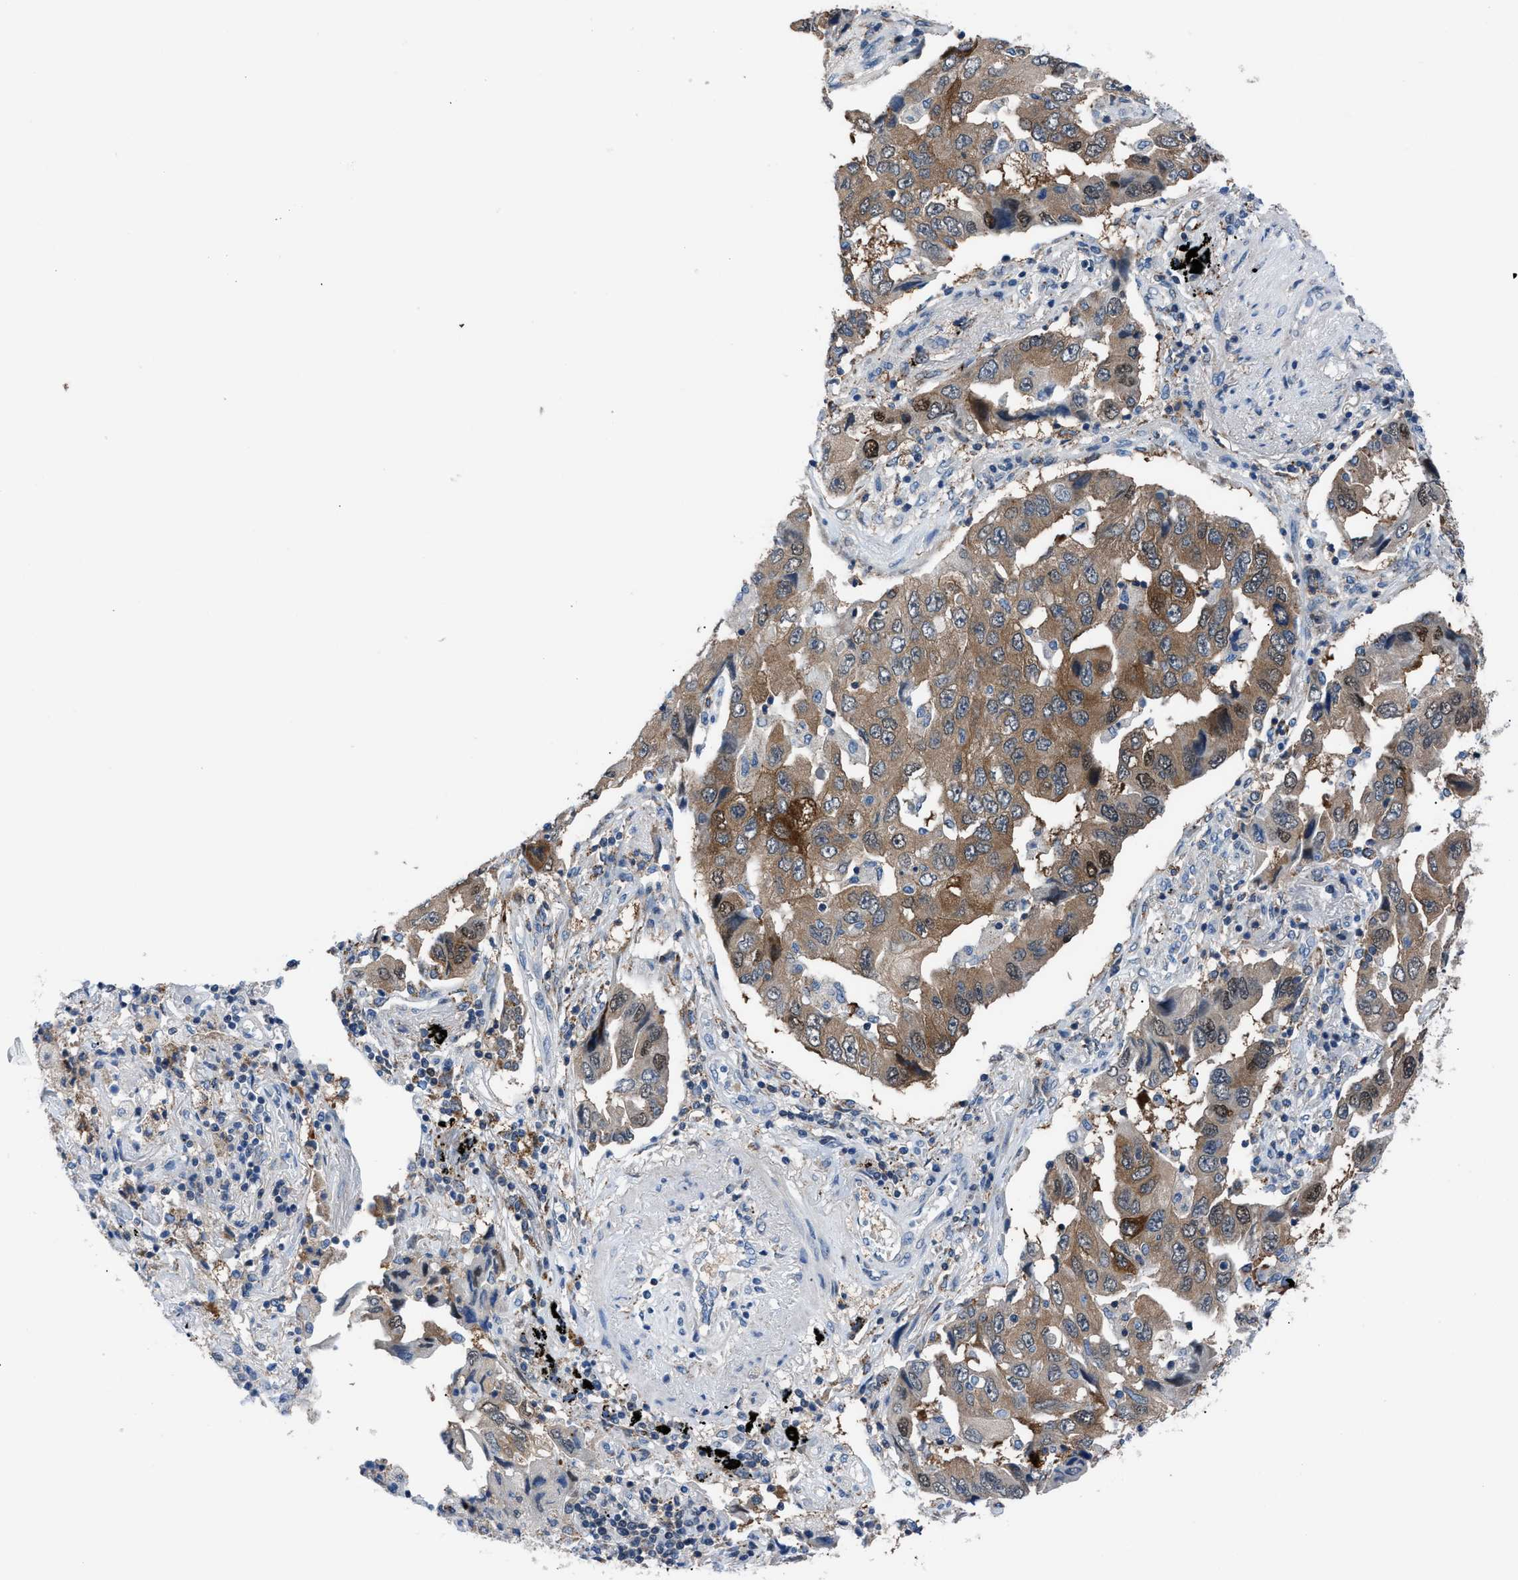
{"staining": {"intensity": "moderate", "quantity": ">75%", "location": "cytoplasmic/membranous,nuclear"}, "tissue": "lung cancer", "cell_type": "Tumor cells", "image_type": "cancer", "snomed": [{"axis": "morphology", "description": "Adenocarcinoma, NOS"}, {"axis": "topography", "description": "Lung"}], "caption": "This image reveals IHC staining of human adenocarcinoma (lung), with medium moderate cytoplasmic/membranous and nuclear staining in about >75% of tumor cells.", "gene": "TMEM45B", "patient": {"sex": "female", "age": 65}}